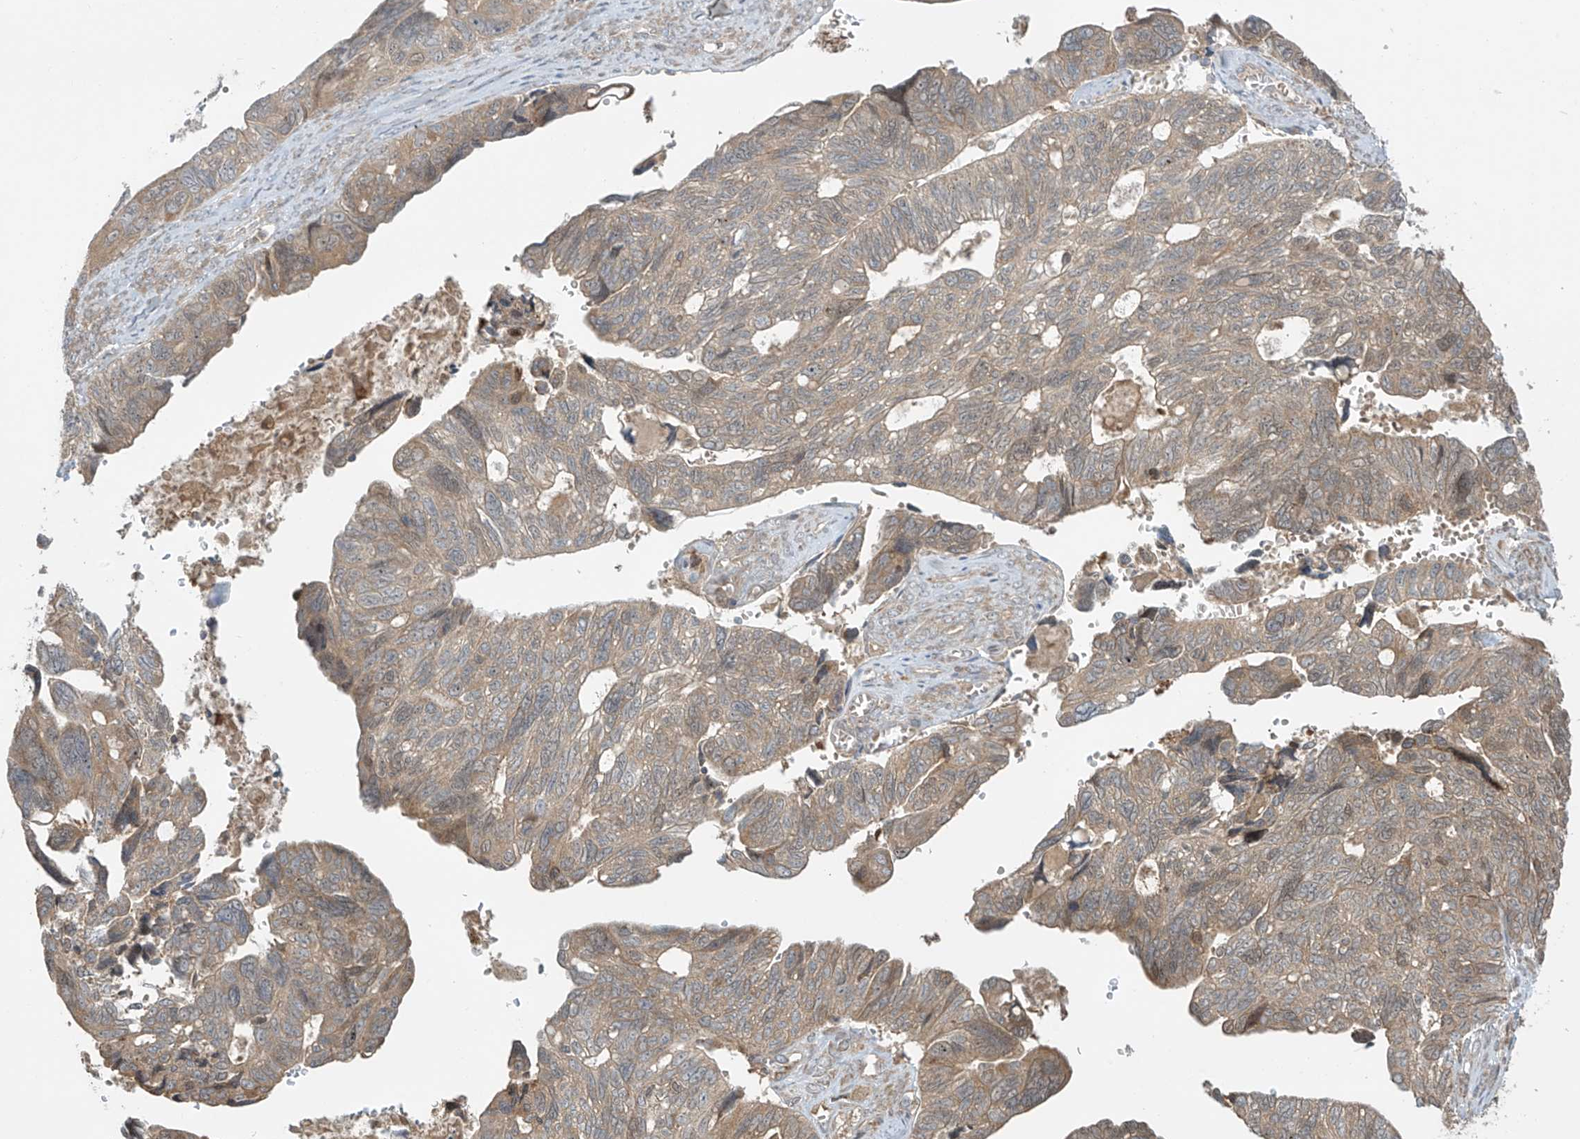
{"staining": {"intensity": "weak", "quantity": ">75%", "location": "cytoplasmic/membranous"}, "tissue": "ovarian cancer", "cell_type": "Tumor cells", "image_type": "cancer", "snomed": [{"axis": "morphology", "description": "Cystadenocarcinoma, serous, NOS"}, {"axis": "topography", "description": "Ovary"}], "caption": "Tumor cells exhibit weak cytoplasmic/membranous expression in about >75% of cells in ovarian serous cystadenocarcinoma.", "gene": "PPAT", "patient": {"sex": "female", "age": 79}}